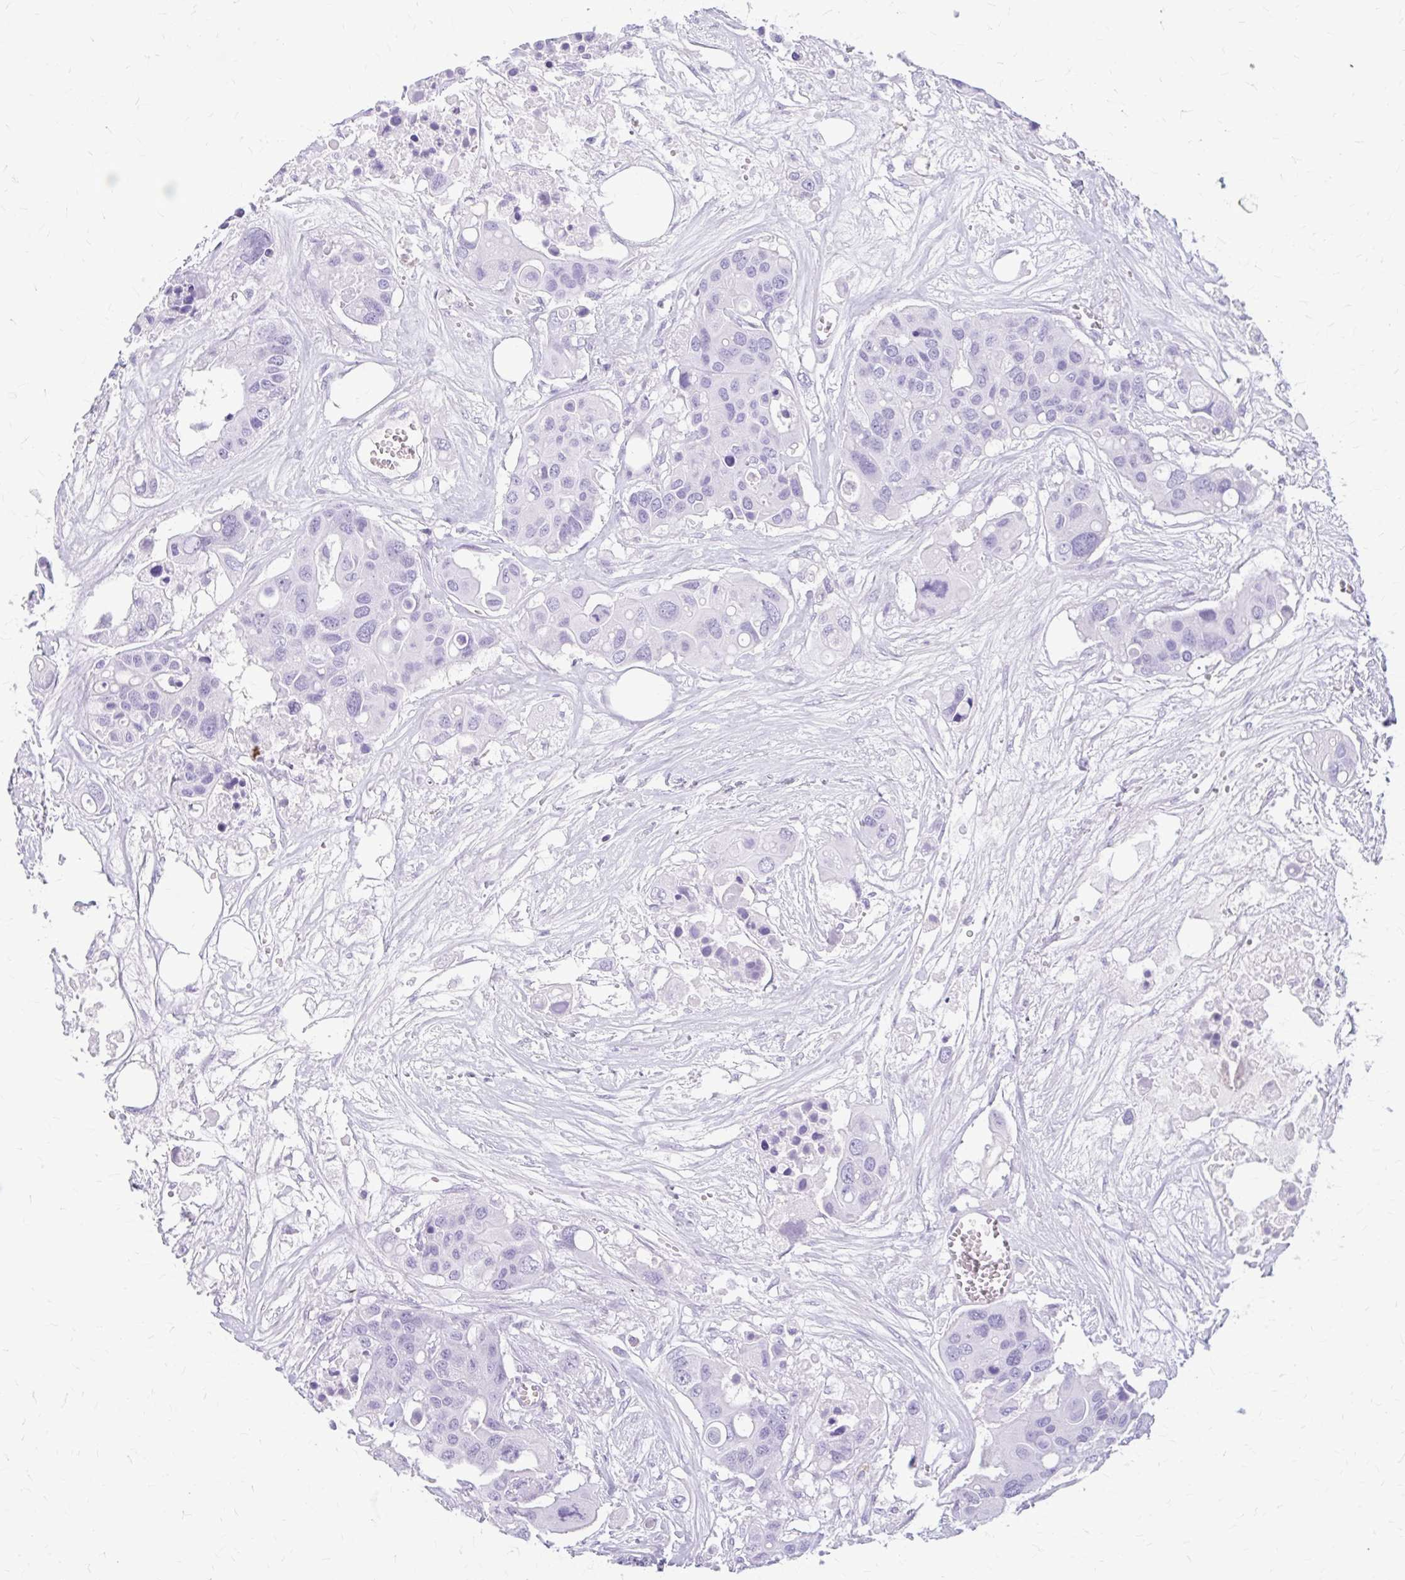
{"staining": {"intensity": "negative", "quantity": "none", "location": "none"}, "tissue": "colorectal cancer", "cell_type": "Tumor cells", "image_type": "cancer", "snomed": [{"axis": "morphology", "description": "Adenocarcinoma, NOS"}, {"axis": "topography", "description": "Colon"}], "caption": "Immunohistochemistry of colorectal cancer (adenocarcinoma) demonstrates no positivity in tumor cells.", "gene": "KLHDC7A", "patient": {"sex": "male", "age": 77}}